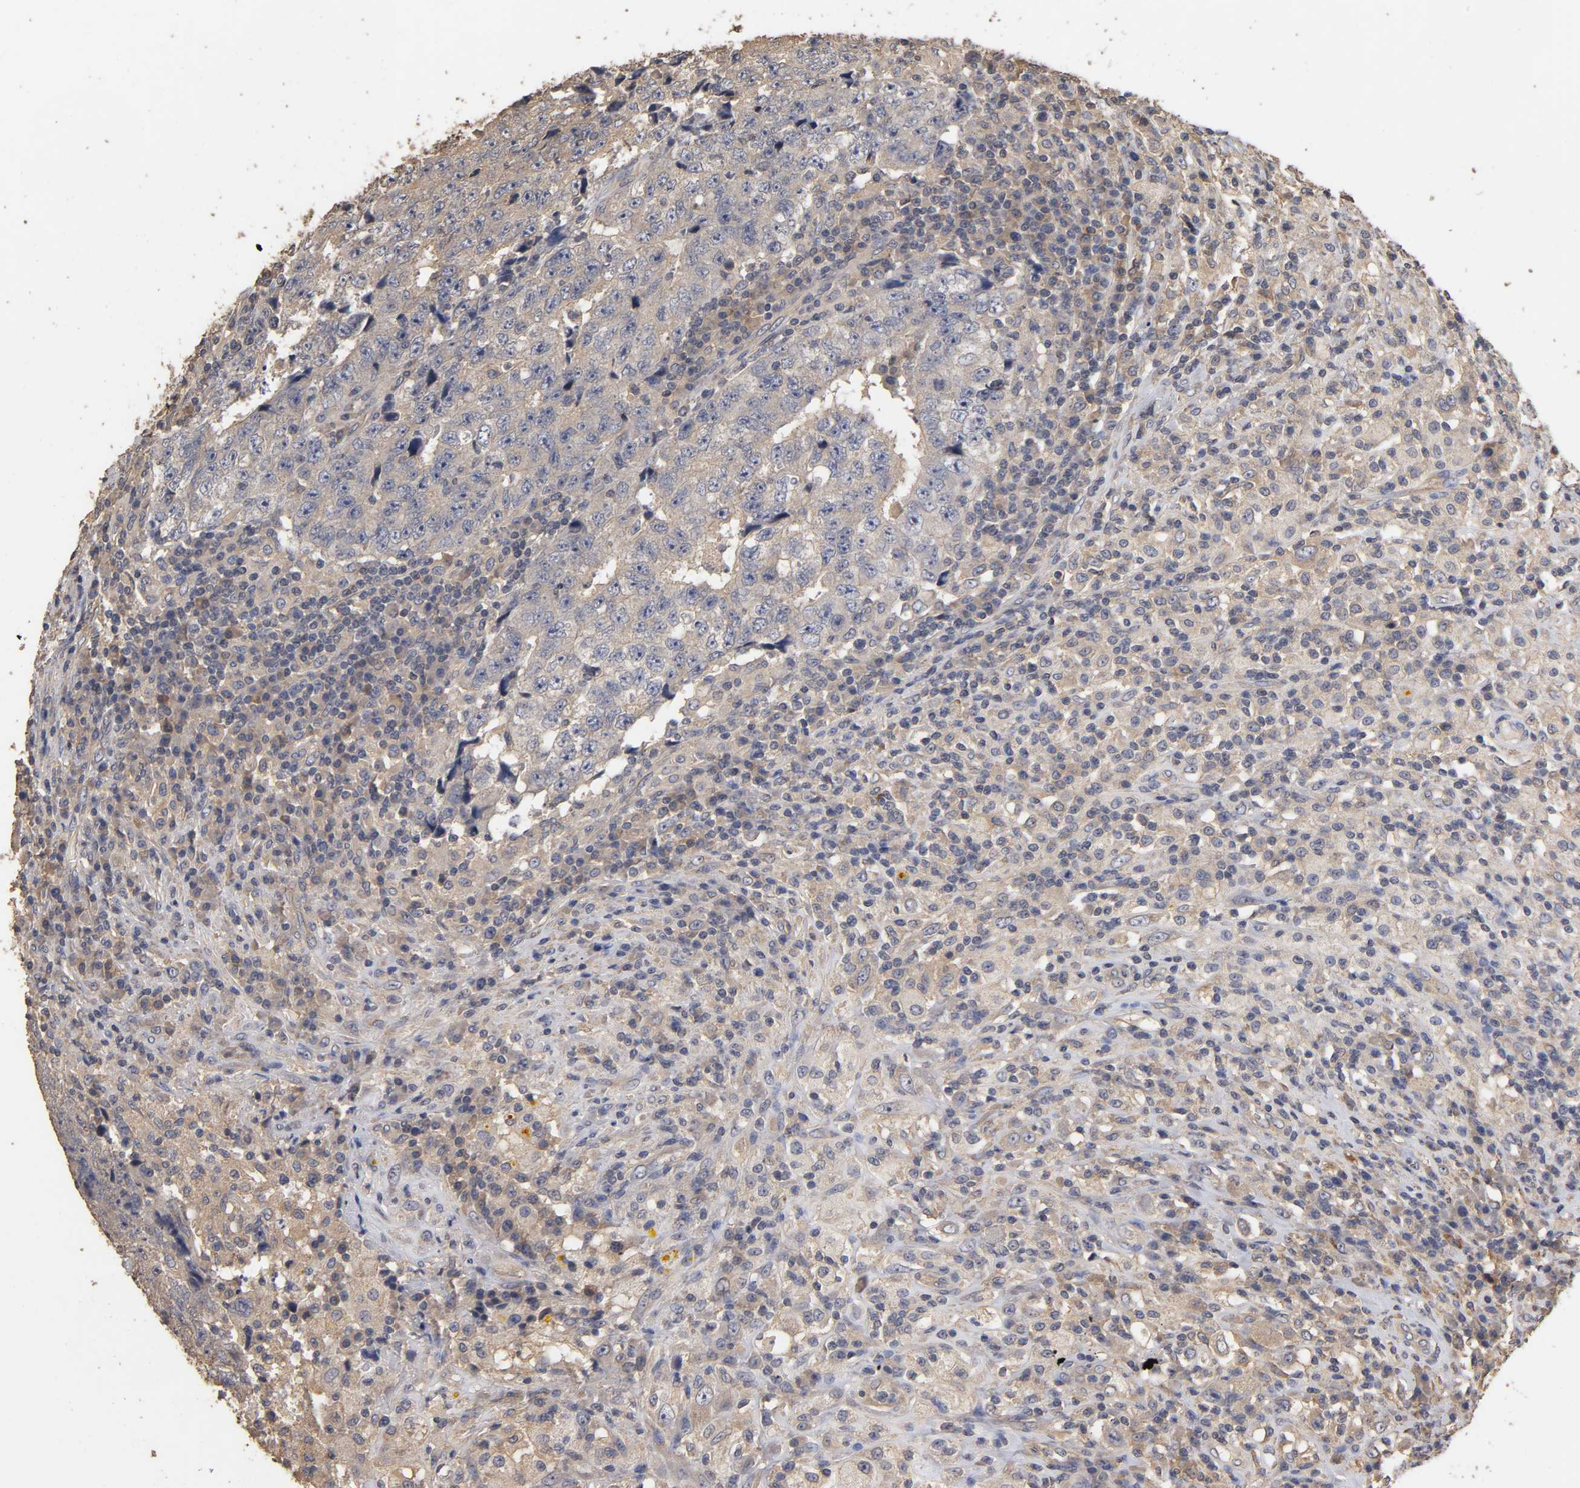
{"staining": {"intensity": "weak", "quantity": "25%-75%", "location": "cytoplasmic/membranous"}, "tissue": "testis cancer", "cell_type": "Tumor cells", "image_type": "cancer", "snomed": [{"axis": "morphology", "description": "Necrosis, NOS"}, {"axis": "morphology", "description": "Carcinoma, Embryonal, NOS"}, {"axis": "topography", "description": "Testis"}], "caption": "DAB (3,3'-diaminobenzidine) immunohistochemical staining of human embryonal carcinoma (testis) reveals weak cytoplasmic/membranous protein positivity in approximately 25%-75% of tumor cells.", "gene": "VSIG4", "patient": {"sex": "male", "age": 19}}